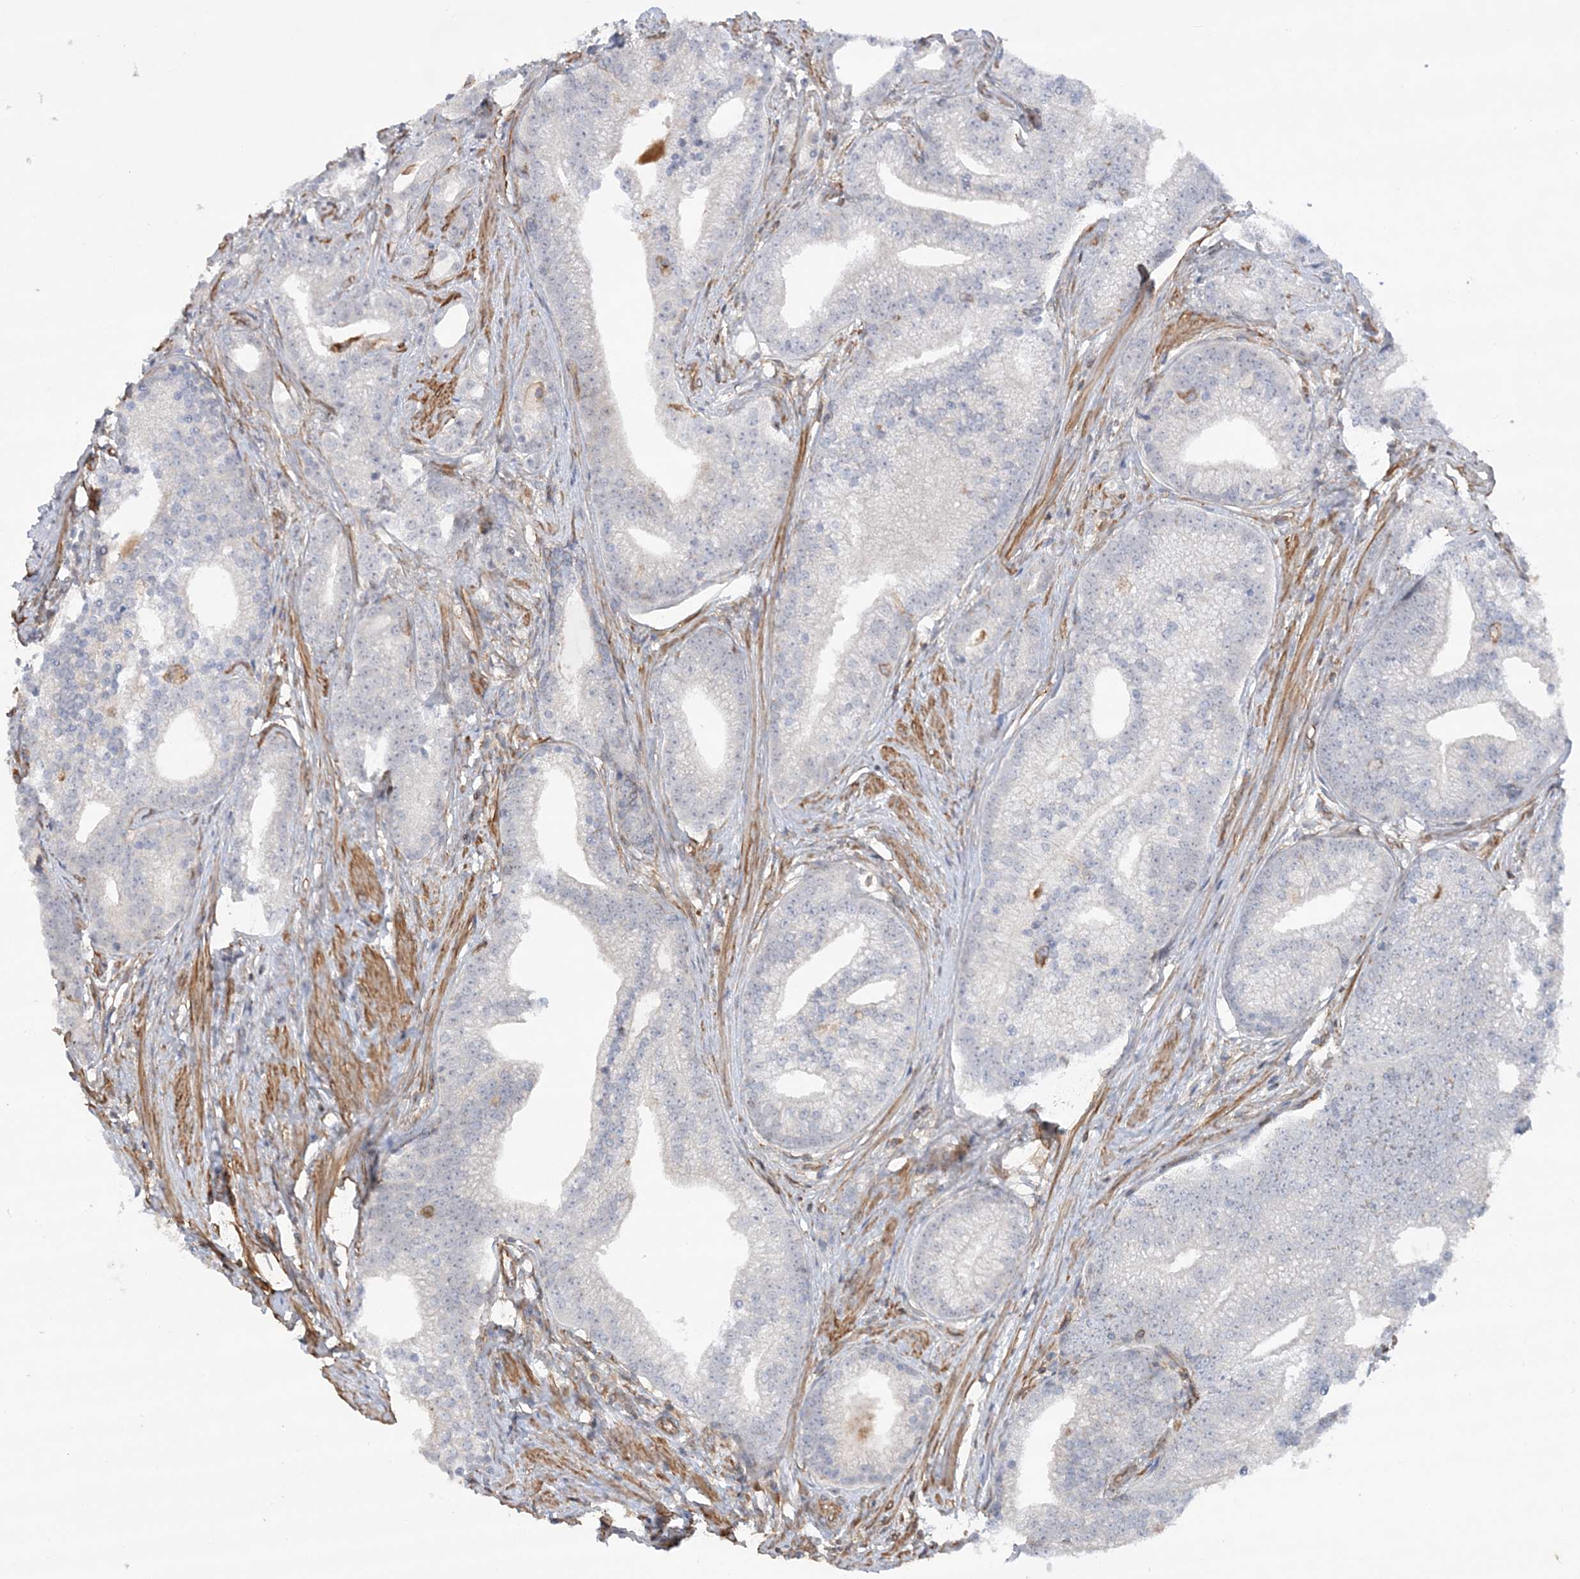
{"staining": {"intensity": "negative", "quantity": "none", "location": "none"}, "tissue": "prostate cancer", "cell_type": "Tumor cells", "image_type": "cancer", "snomed": [{"axis": "morphology", "description": "Adenocarcinoma, Low grade"}, {"axis": "topography", "description": "Prostate"}], "caption": "High magnification brightfield microscopy of prostate cancer (adenocarcinoma (low-grade)) stained with DAB (brown) and counterstained with hematoxylin (blue): tumor cells show no significant expression. (Immunohistochemistry, brightfield microscopy, high magnification).", "gene": "ZNF821", "patient": {"sex": "male", "age": 71}}